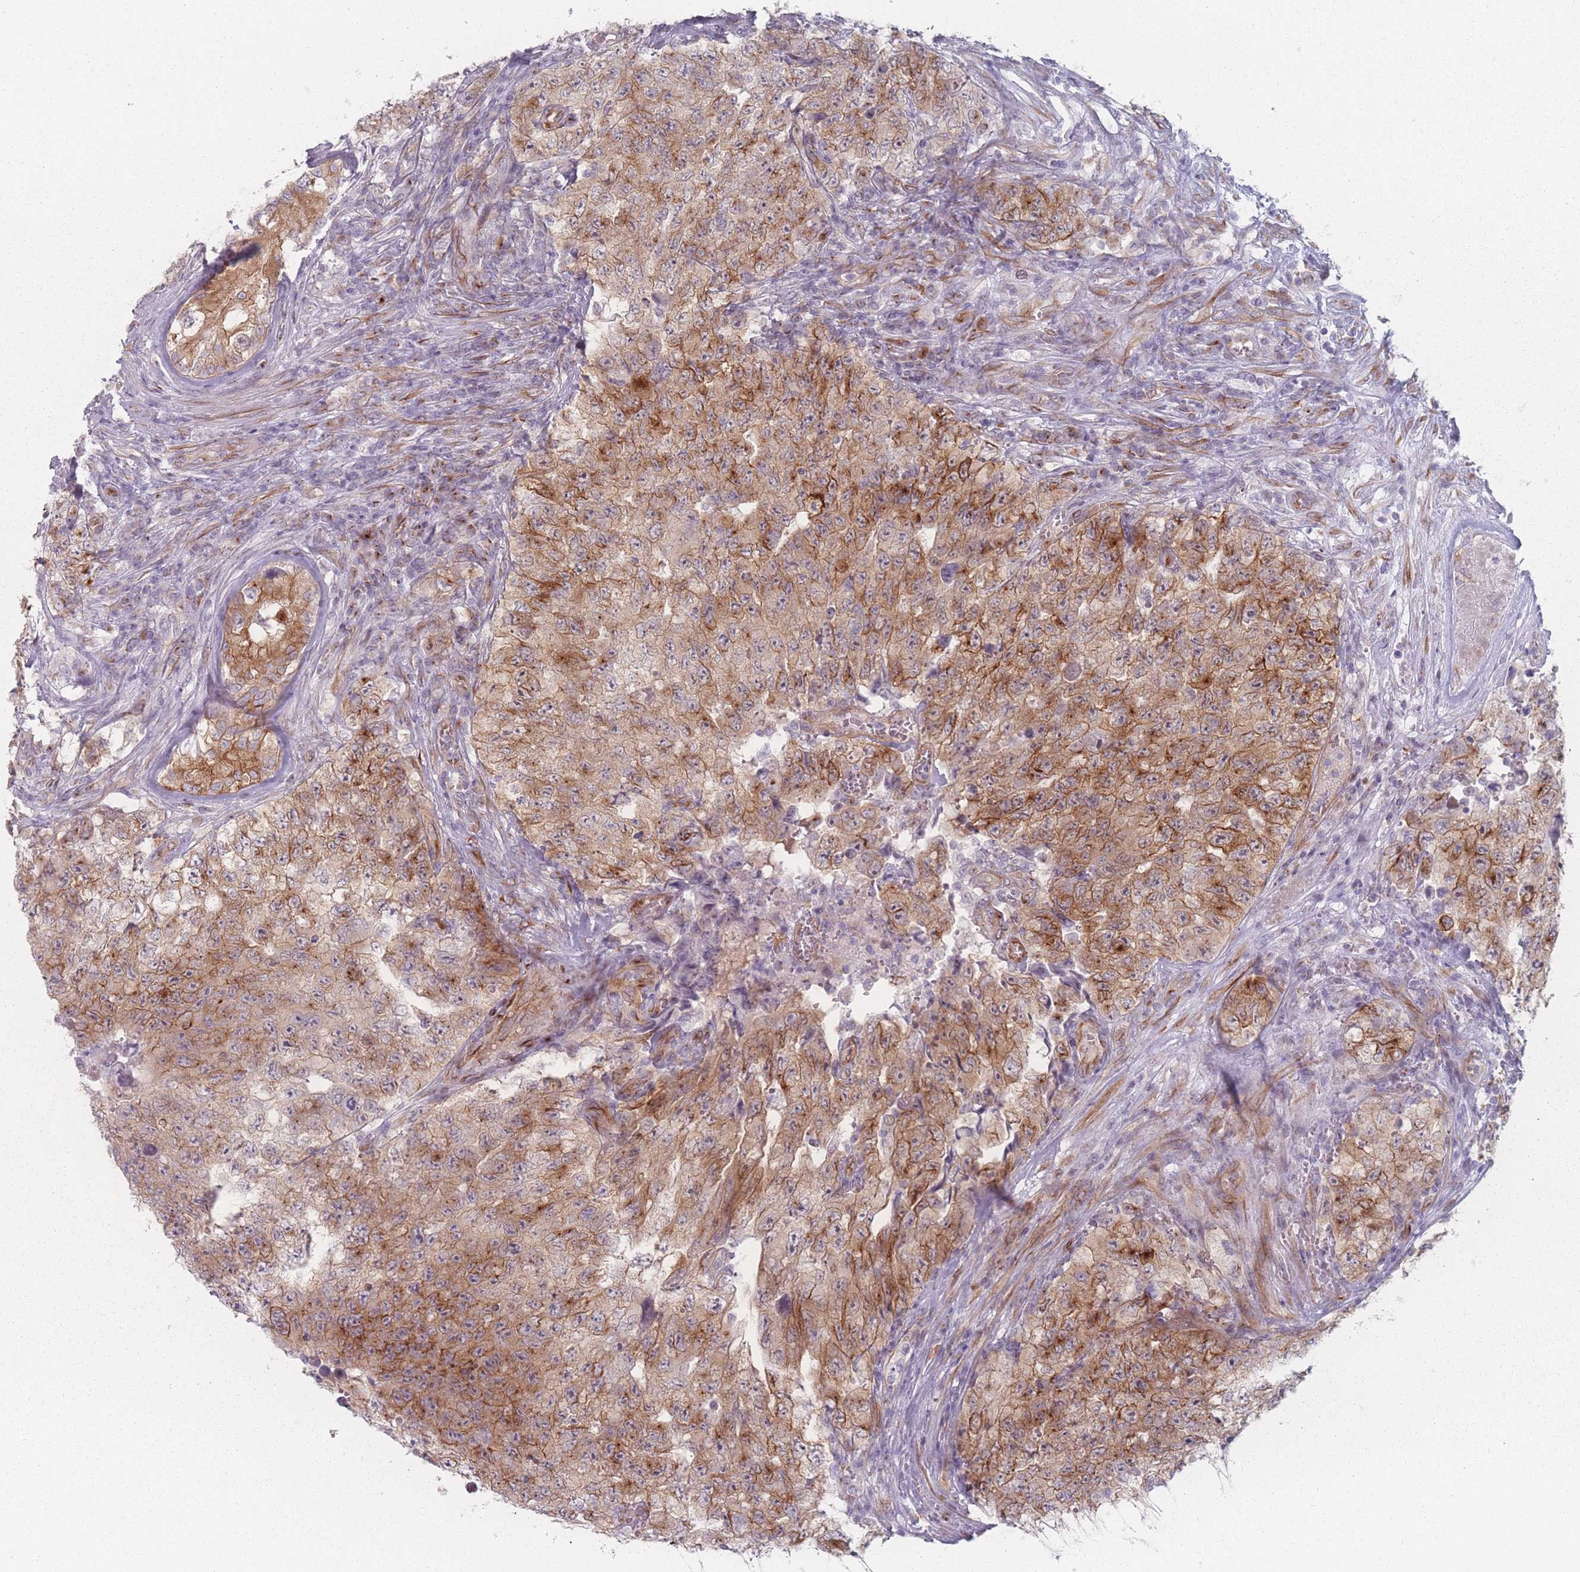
{"staining": {"intensity": "moderate", "quantity": ">75%", "location": "cytoplasmic/membranous"}, "tissue": "testis cancer", "cell_type": "Tumor cells", "image_type": "cancer", "snomed": [{"axis": "morphology", "description": "Carcinoma, Embryonal, NOS"}, {"axis": "topography", "description": "Testis"}], "caption": "A micrograph showing moderate cytoplasmic/membranous positivity in approximately >75% of tumor cells in testis cancer (embryonal carcinoma), as visualized by brown immunohistochemical staining.", "gene": "RNF4", "patient": {"sex": "male", "age": 17}}